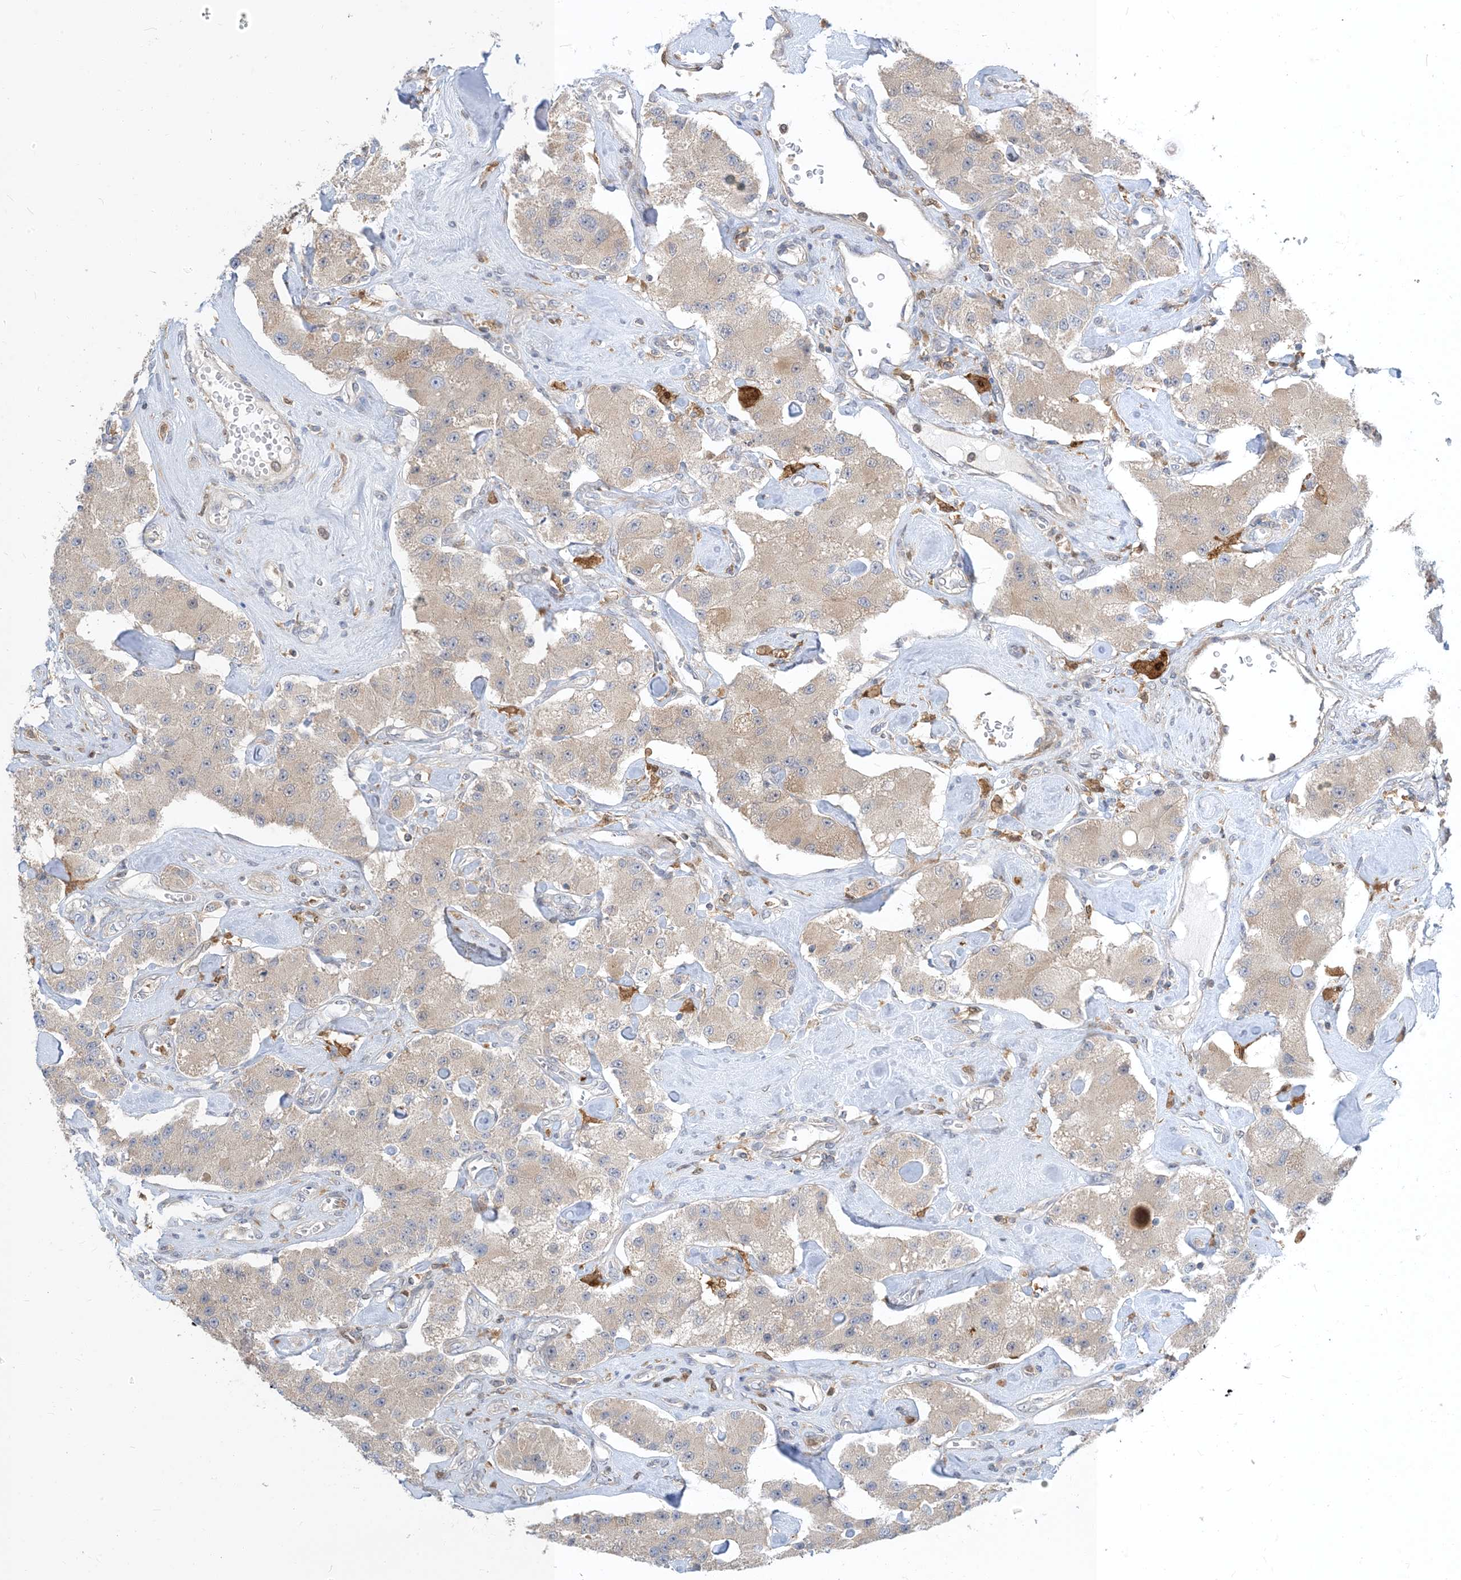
{"staining": {"intensity": "weak", "quantity": "<25%", "location": "cytoplasmic/membranous"}, "tissue": "carcinoid", "cell_type": "Tumor cells", "image_type": "cancer", "snomed": [{"axis": "morphology", "description": "Carcinoid, malignant, NOS"}, {"axis": "topography", "description": "Pancreas"}], "caption": "Immunohistochemistry photomicrograph of neoplastic tissue: human carcinoid stained with DAB reveals no significant protein expression in tumor cells. The staining was performed using DAB (3,3'-diaminobenzidine) to visualize the protein expression in brown, while the nuclei were stained in blue with hematoxylin (Magnification: 20x).", "gene": "NAGK", "patient": {"sex": "male", "age": 41}}